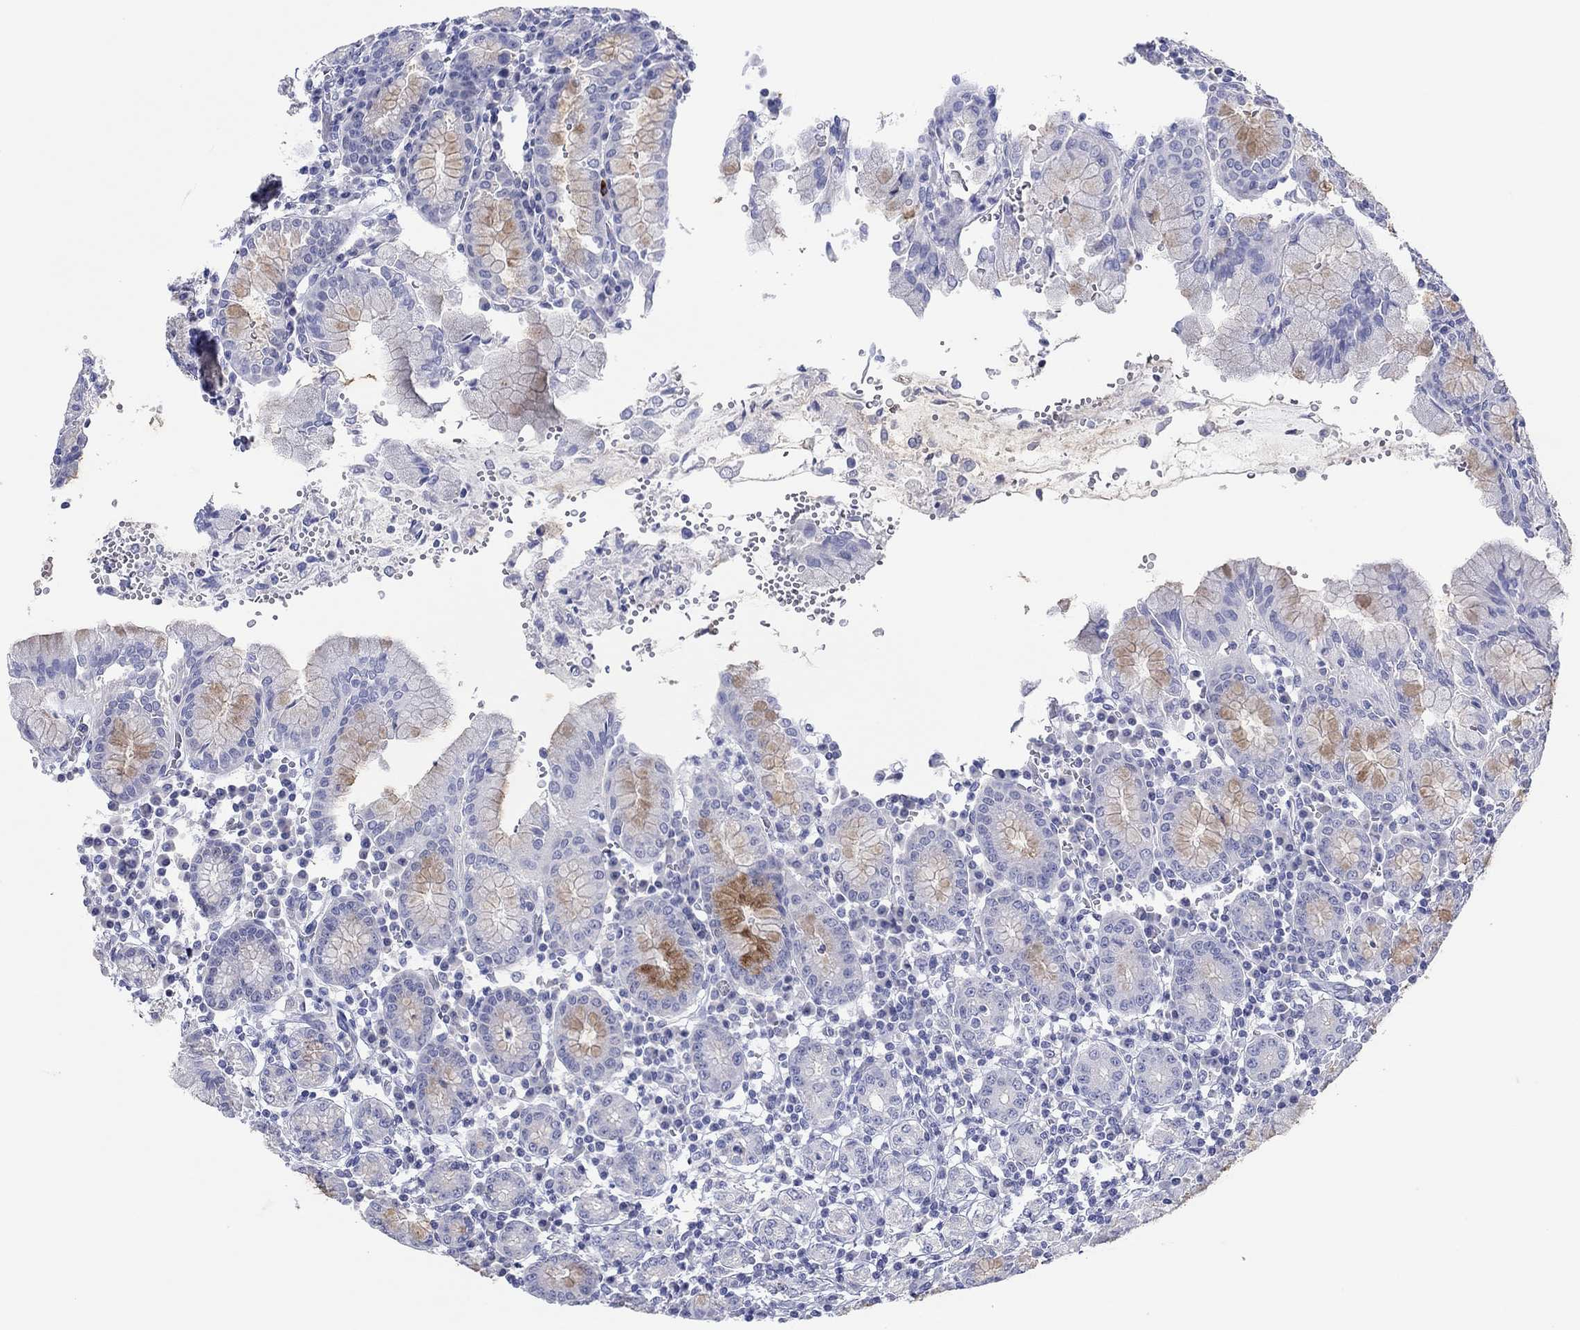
{"staining": {"intensity": "weak", "quantity": "<25%", "location": "cytoplasmic/membranous"}, "tissue": "stomach", "cell_type": "Glandular cells", "image_type": "normal", "snomed": [{"axis": "morphology", "description": "Normal tissue, NOS"}, {"axis": "topography", "description": "Stomach, upper"}, {"axis": "topography", "description": "Stomach"}], "caption": "This is a image of immunohistochemistry (IHC) staining of benign stomach, which shows no expression in glandular cells.", "gene": "MAGEB6", "patient": {"sex": "male", "age": 62}}